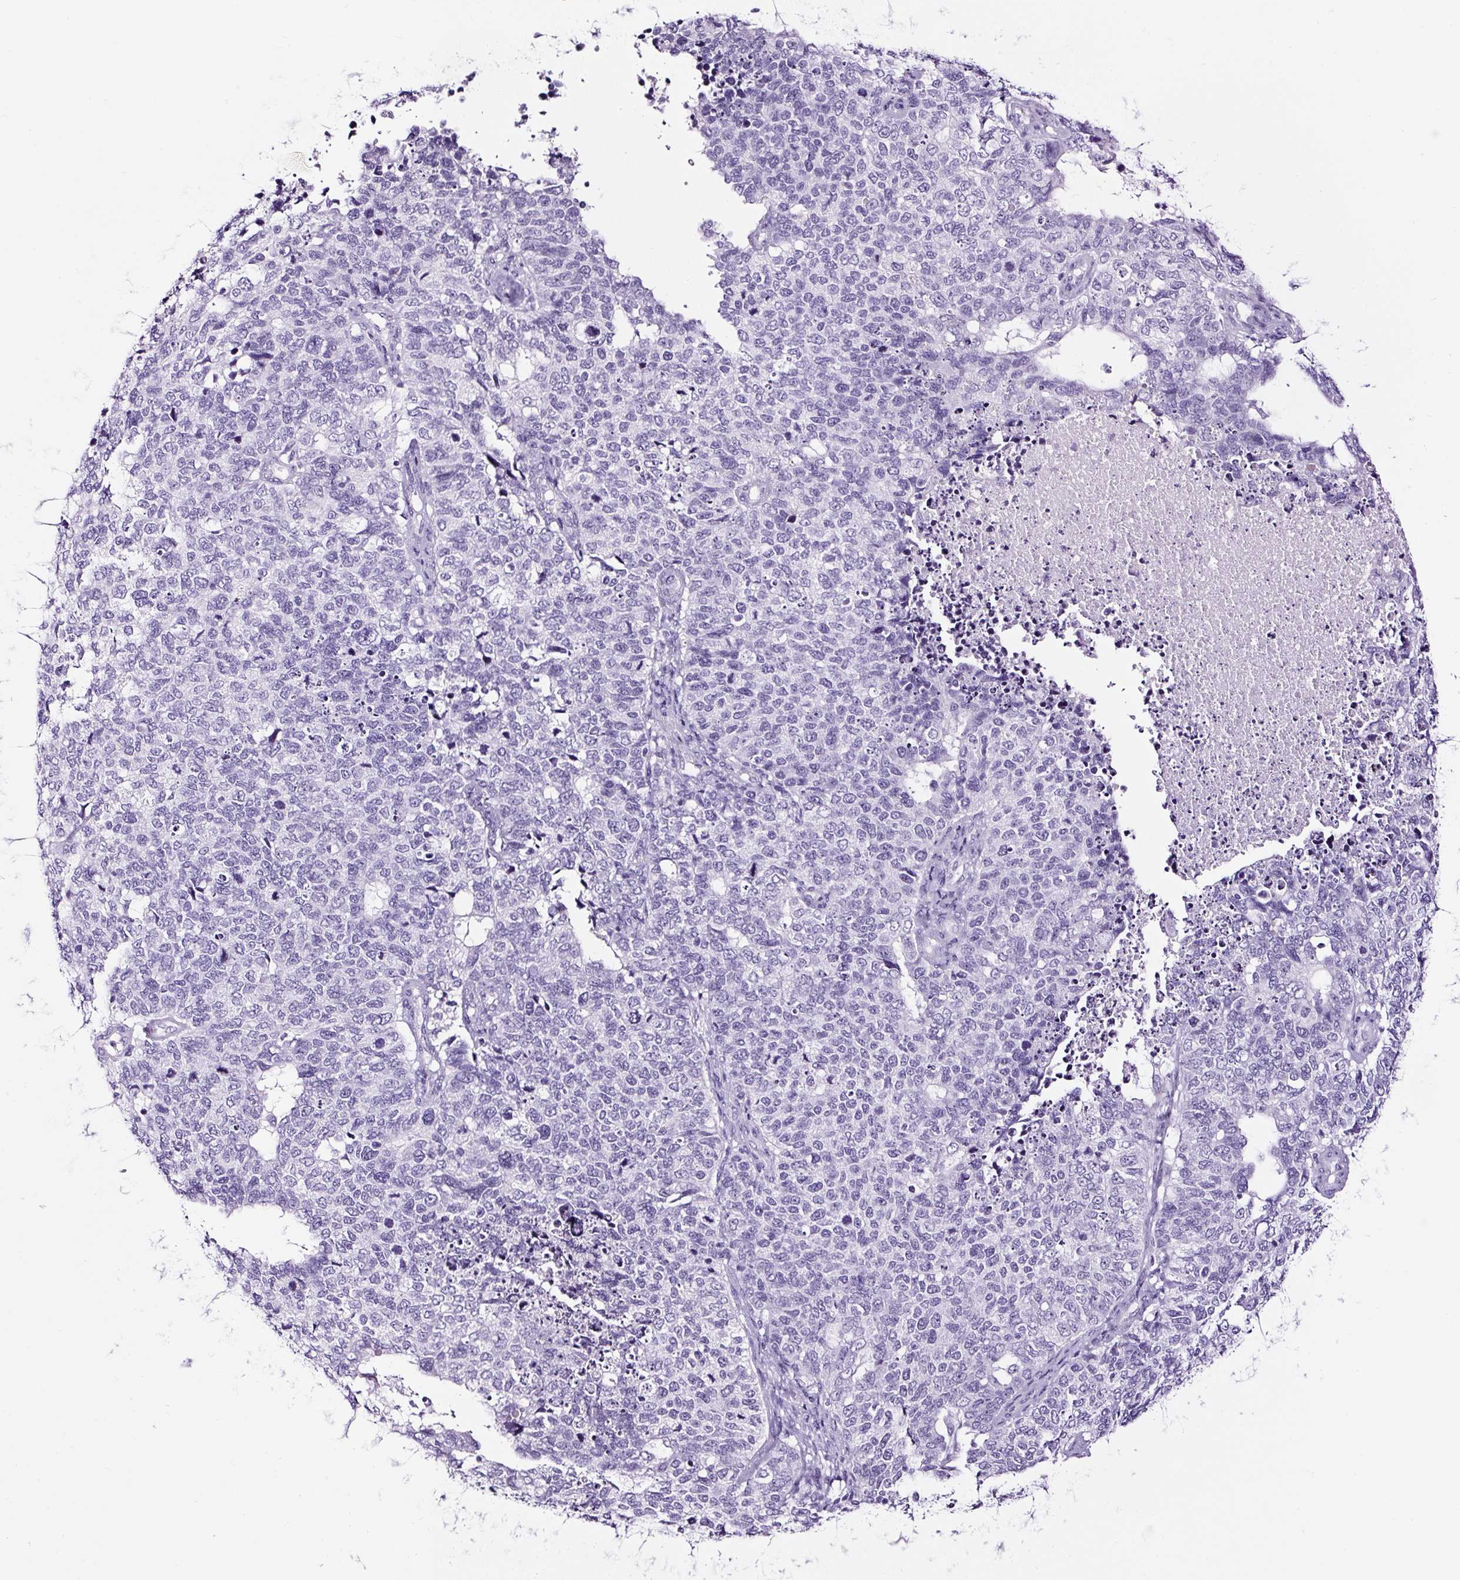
{"staining": {"intensity": "negative", "quantity": "none", "location": "none"}, "tissue": "cervical cancer", "cell_type": "Tumor cells", "image_type": "cancer", "snomed": [{"axis": "morphology", "description": "Squamous cell carcinoma, NOS"}, {"axis": "topography", "description": "Cervix"}], "caption": "Tumor cells show no significant protein staining in cervical cancer. (DAB (3,3'-diaminobenzidine) immunohistochemistry (IHC) with hematoxylin counter stain).", "gene": "NPHS2", "patient": {"sex": "female", "age": 63}}